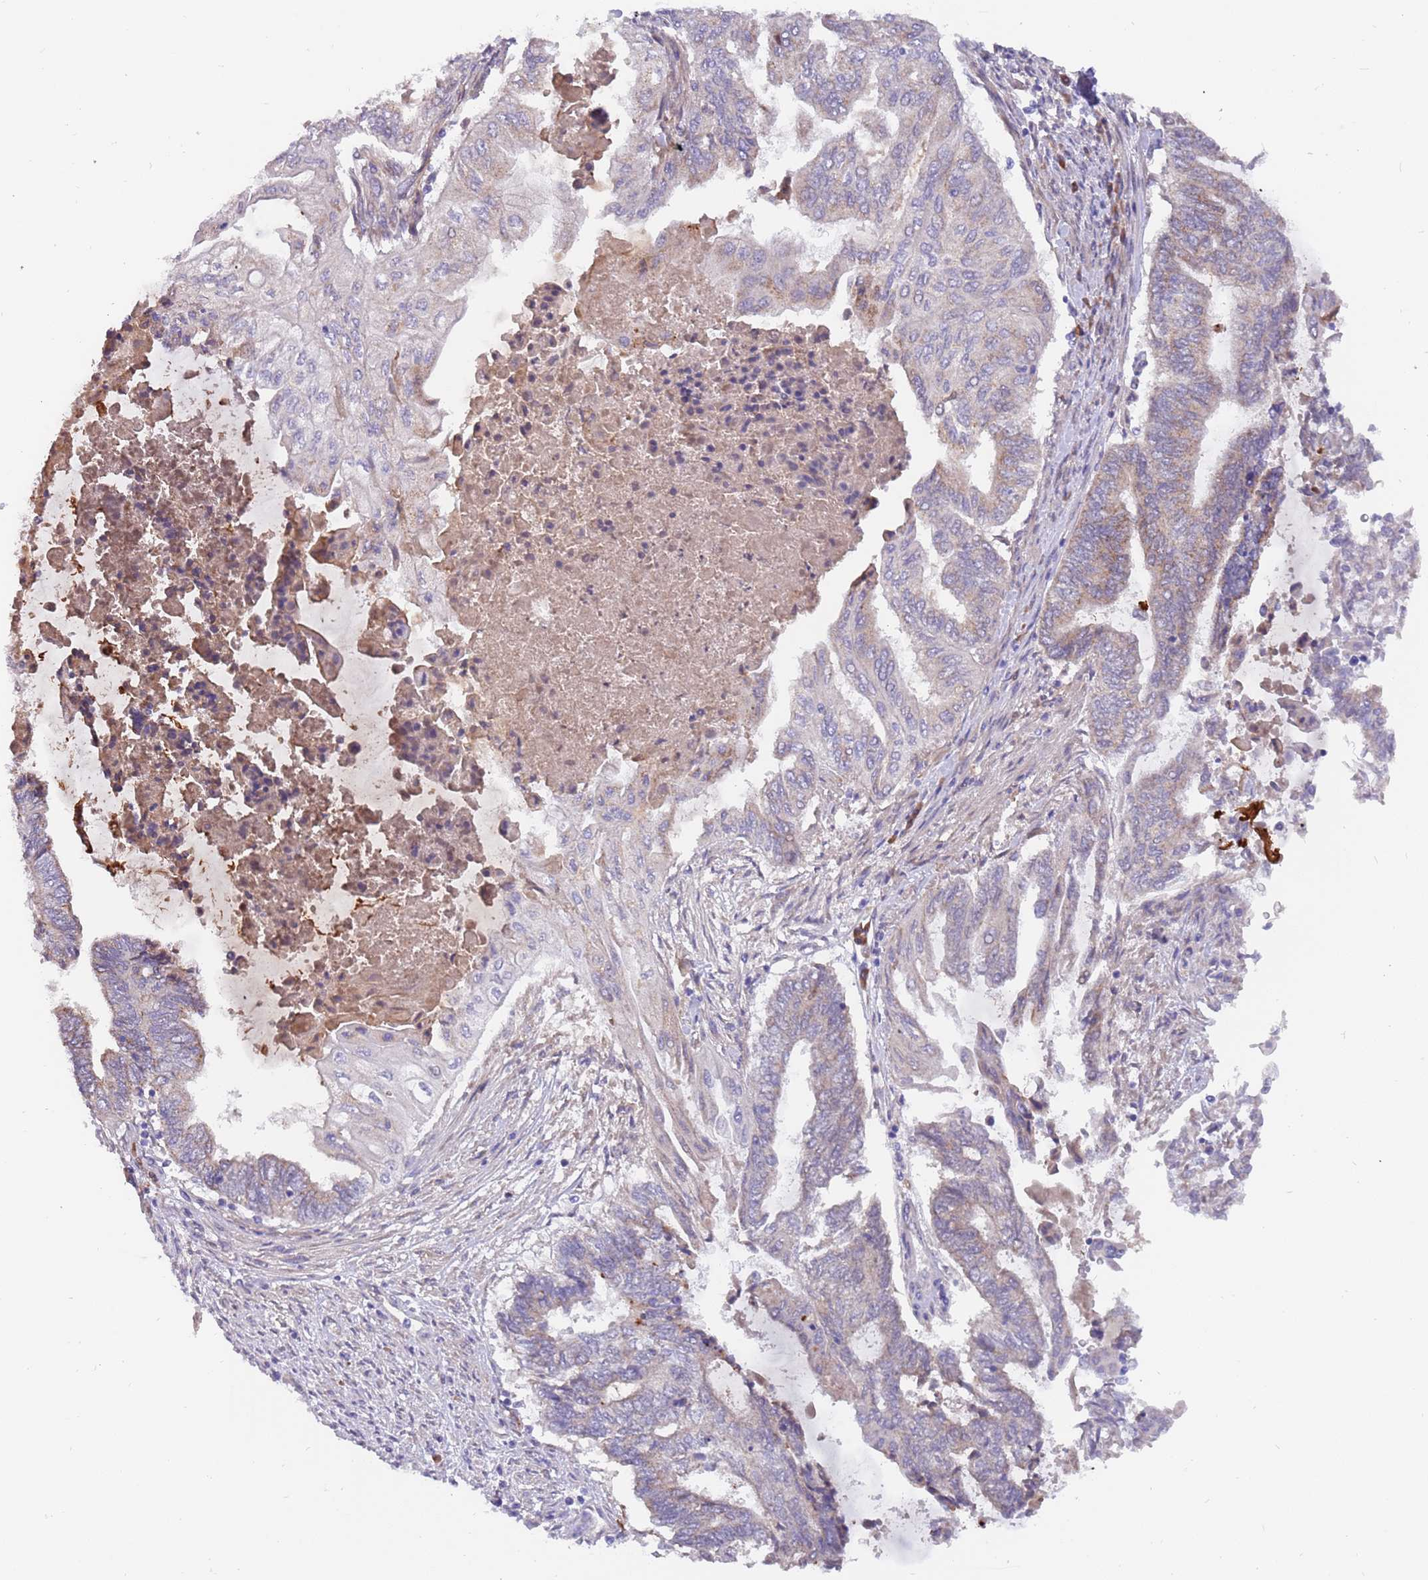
{"staining": {"intensity": "weak", "quantity": "25%-75%", "location": "cytoplasmic/membranous"}, "tissue": "endometrial cancer", "cell_type": "Tumor cells", "image_type": "cancer", "snomed": [{"axis": "morphology", "description": "Adenocarcinoma, NOS"}, {"axis": "topography", "description": "Uterus"}, {"axis": "topography", "description": "Endometrium"}], "caption": "Immunohistochemical staining of endometrial adenocarcinoma reveals low levels of weak cytoplasmic/membranous positivity in approximately 25%-75% of tumor cells.", "gene": "ZNF746", "patient": {"sex": "female", "age": 70}}